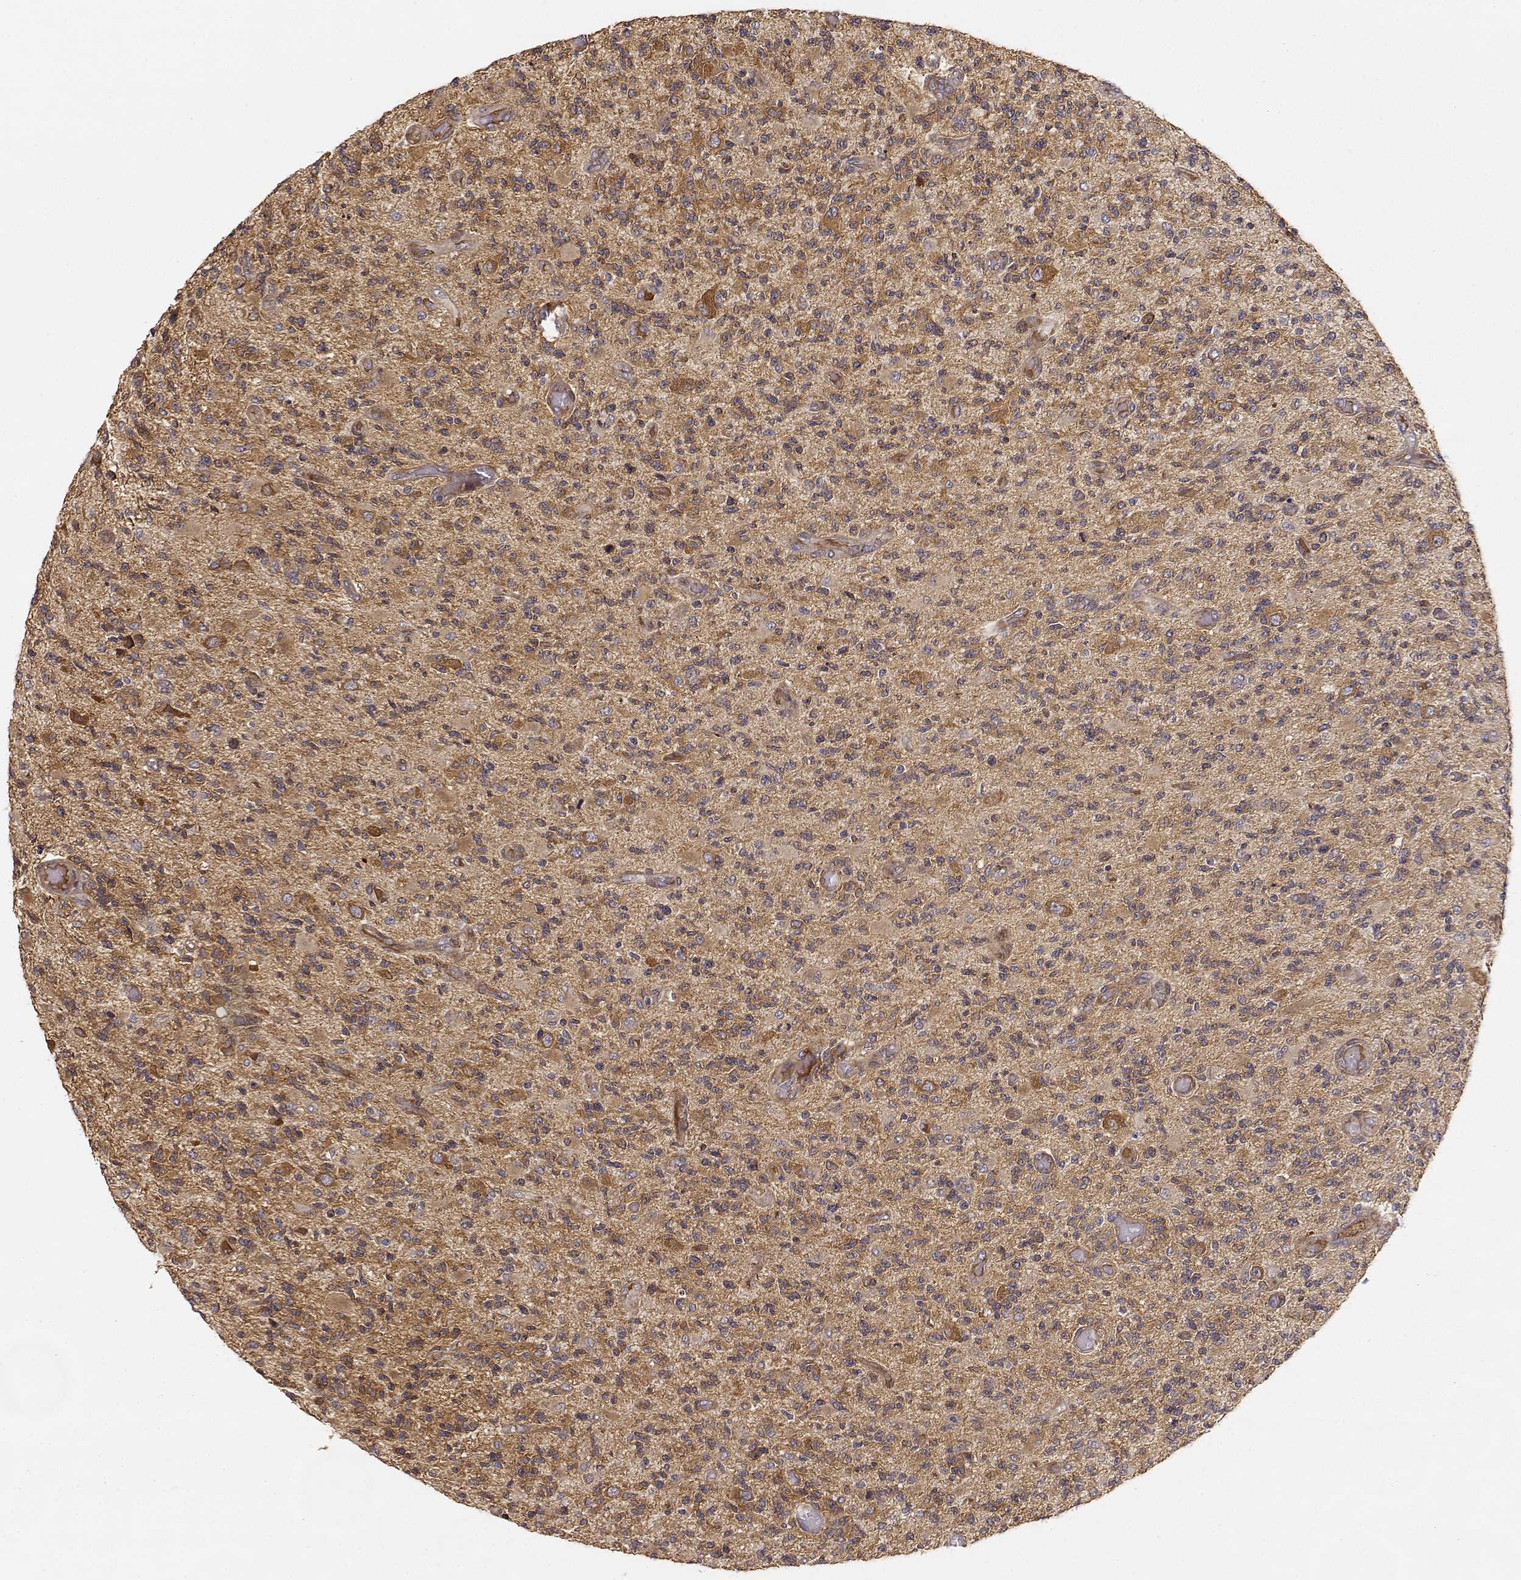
{"staining": {"intensity": "weak", "quantity": ">75%", "location": "cytoplasmic/membranous"}, "tissue": "glioma", "cell_type": "Tumor cells", "image_type": "cancer", "snomed": [{"axis": "morphology", "description": "Glioma, malignant, High grade"}, {"axis": "topography", "description": "Brain"}], "caption": "A high-resolution photomicrograph shows immunohistochemistry staining of glioma, which displays weak cytoplasmic/membranous staining in about >75% of tumor cells.", "gene": "PICK1", "patient": {"sex": "female", "age": 63}}